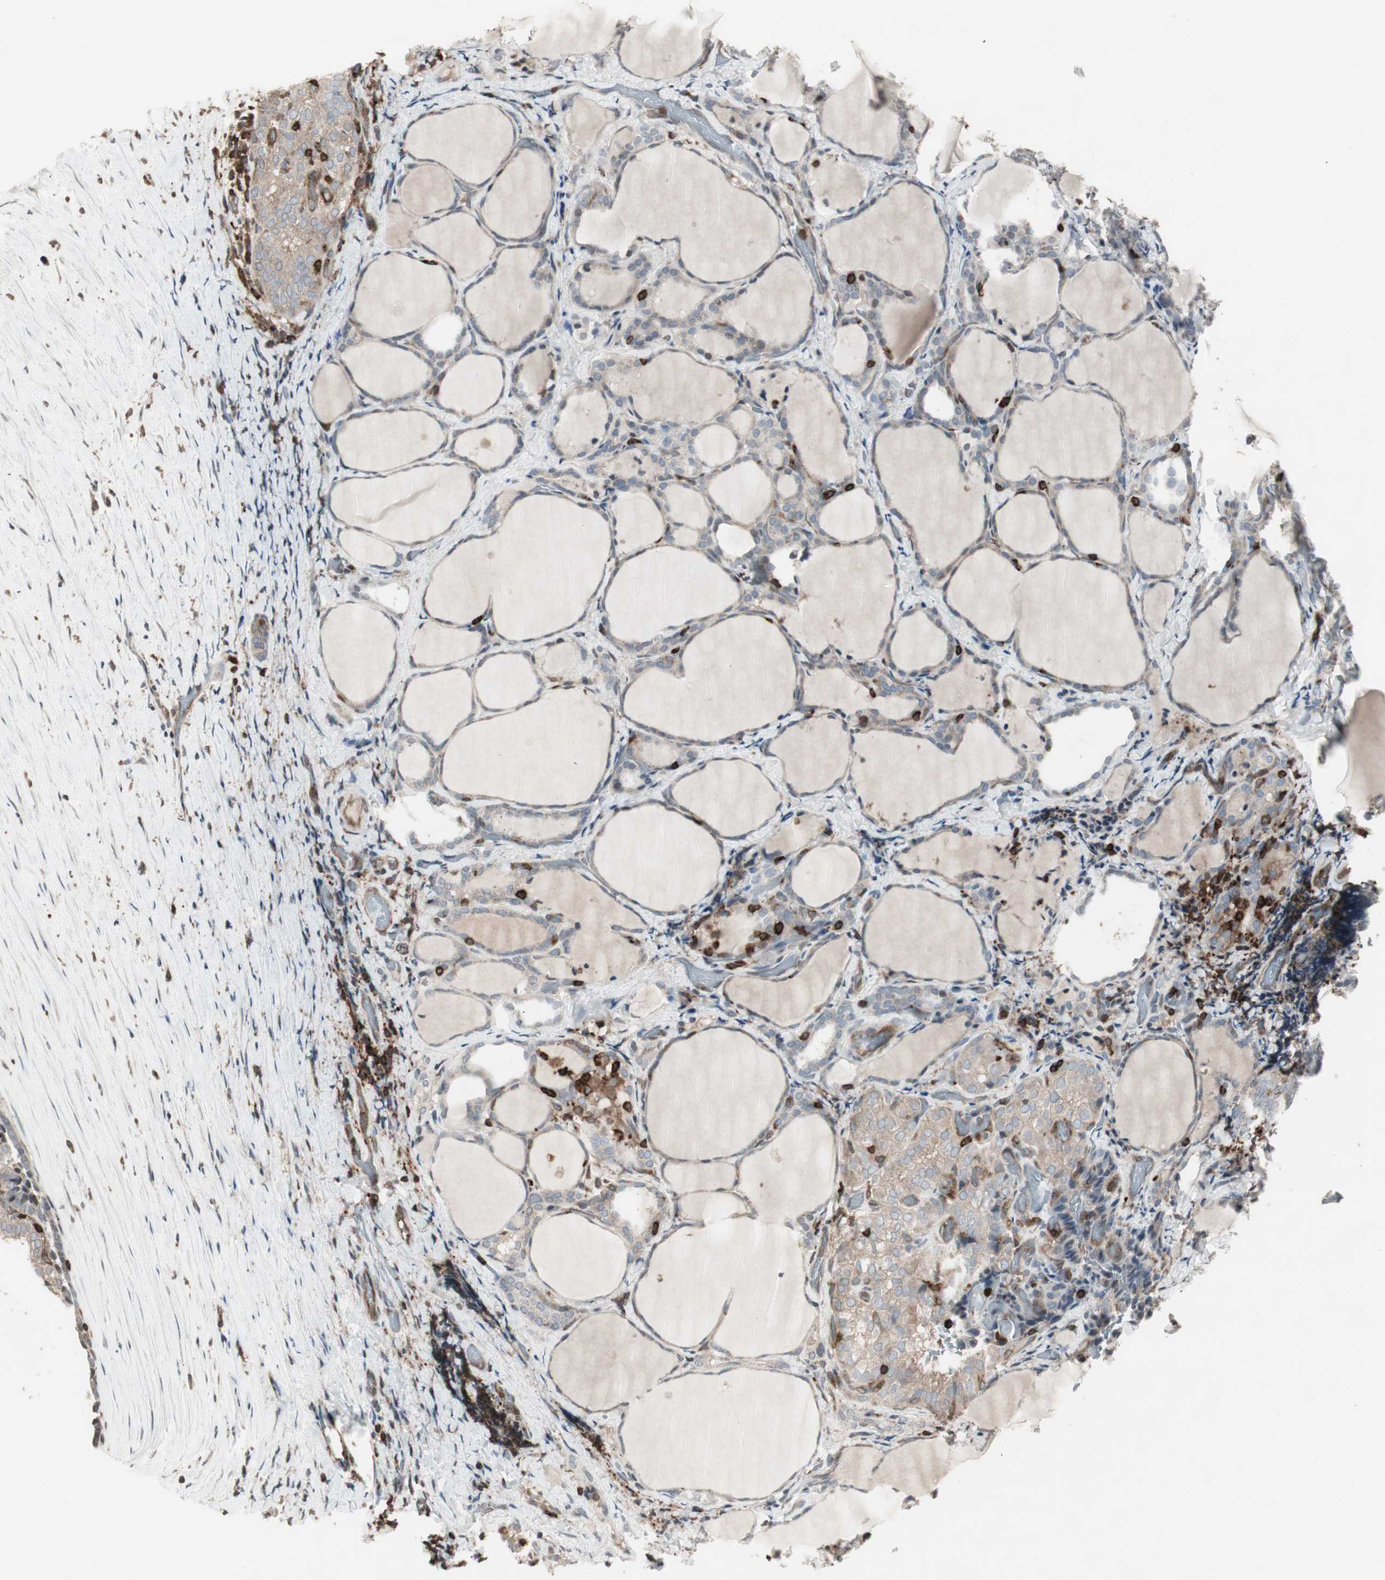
{"staining": {"intensity": "weak", "quantity": ">75%", "location": "cytoplasmic/membranous"}, "tissue": "thyroid cancer", "cell_type": "Tumor cells", "image_type": "cancer", "snomed": [{"axis": "morphology", "description": "Normal tissue, NOS"}, {"axis": "morphology", "description": "Papillary adenocarcinoma, NOS"}, {"axis": "topography", "description": "Thyroid gland"}], "caption": "Tumor cells reveal low levels of weak cytoplasmic/membranous staining in about >75% of cells in human thyroid papillary adenocarcinoma. (brown staining indicates protein expression, while blue staining denotes nuclei).", "gene": "ARHGEF1", "patient": {"sex": "female", "age": 30}}